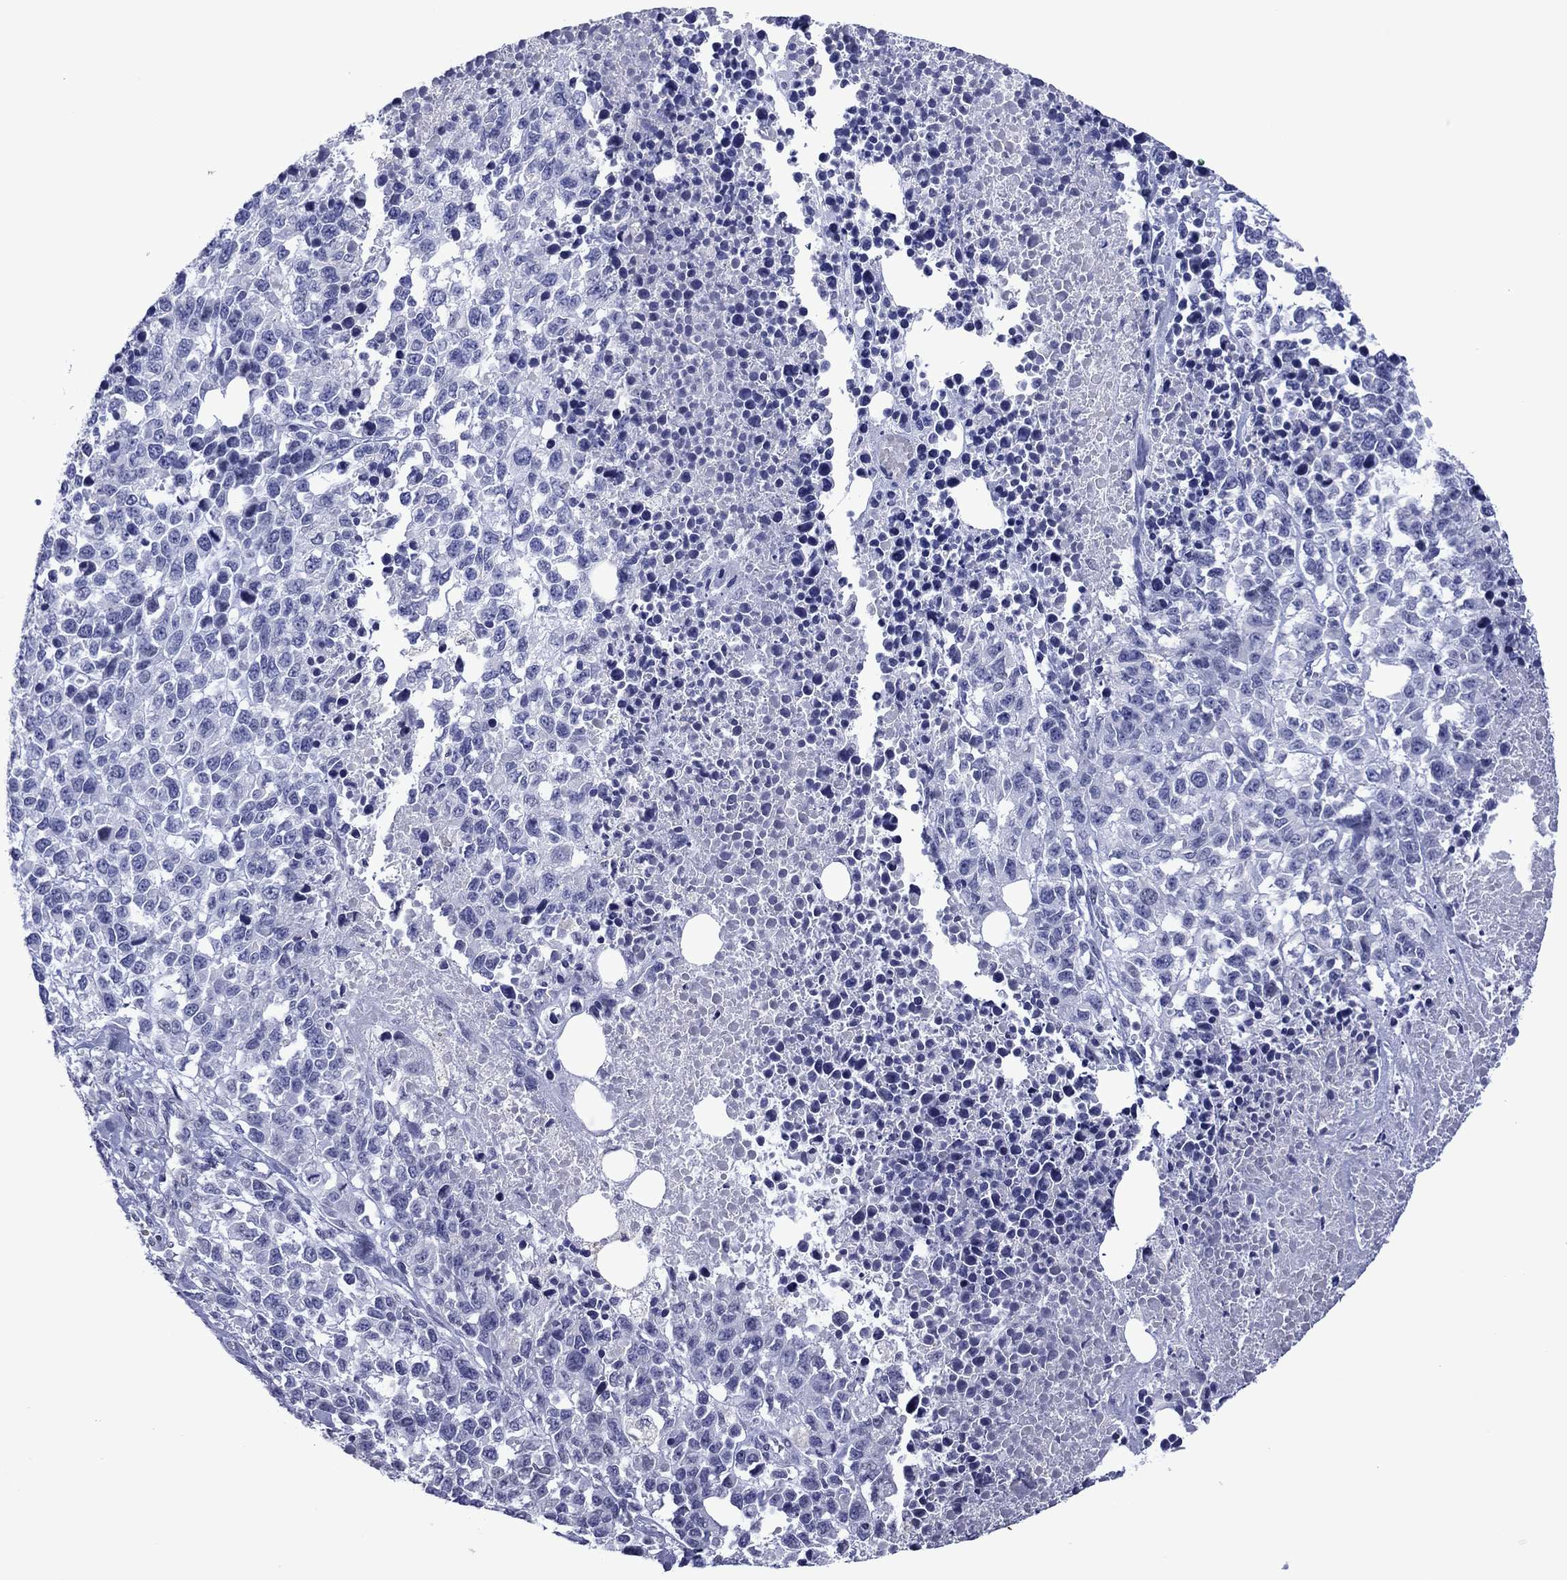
{"staining": {"intensity": "negative", "quantity": "none", "location": "none"}, "tissue": "melanoma", "cell_type": "Tumor cells", "image_type": "cancer", "snomed": [{"axis": "morphology", "description": "Malignant melanoma, Metastatic site"}, {"axis": "topography", "description": "Skin"}], "caption": "High power microscopy photomicrograph of an immunohistochemistry (IHC) micrograph of malignant melanoma (metastatic site), revealing no significant staining in tumor cells.", "gene": "PIWIL1", "patient": {"sex": "male", "age": 84}}